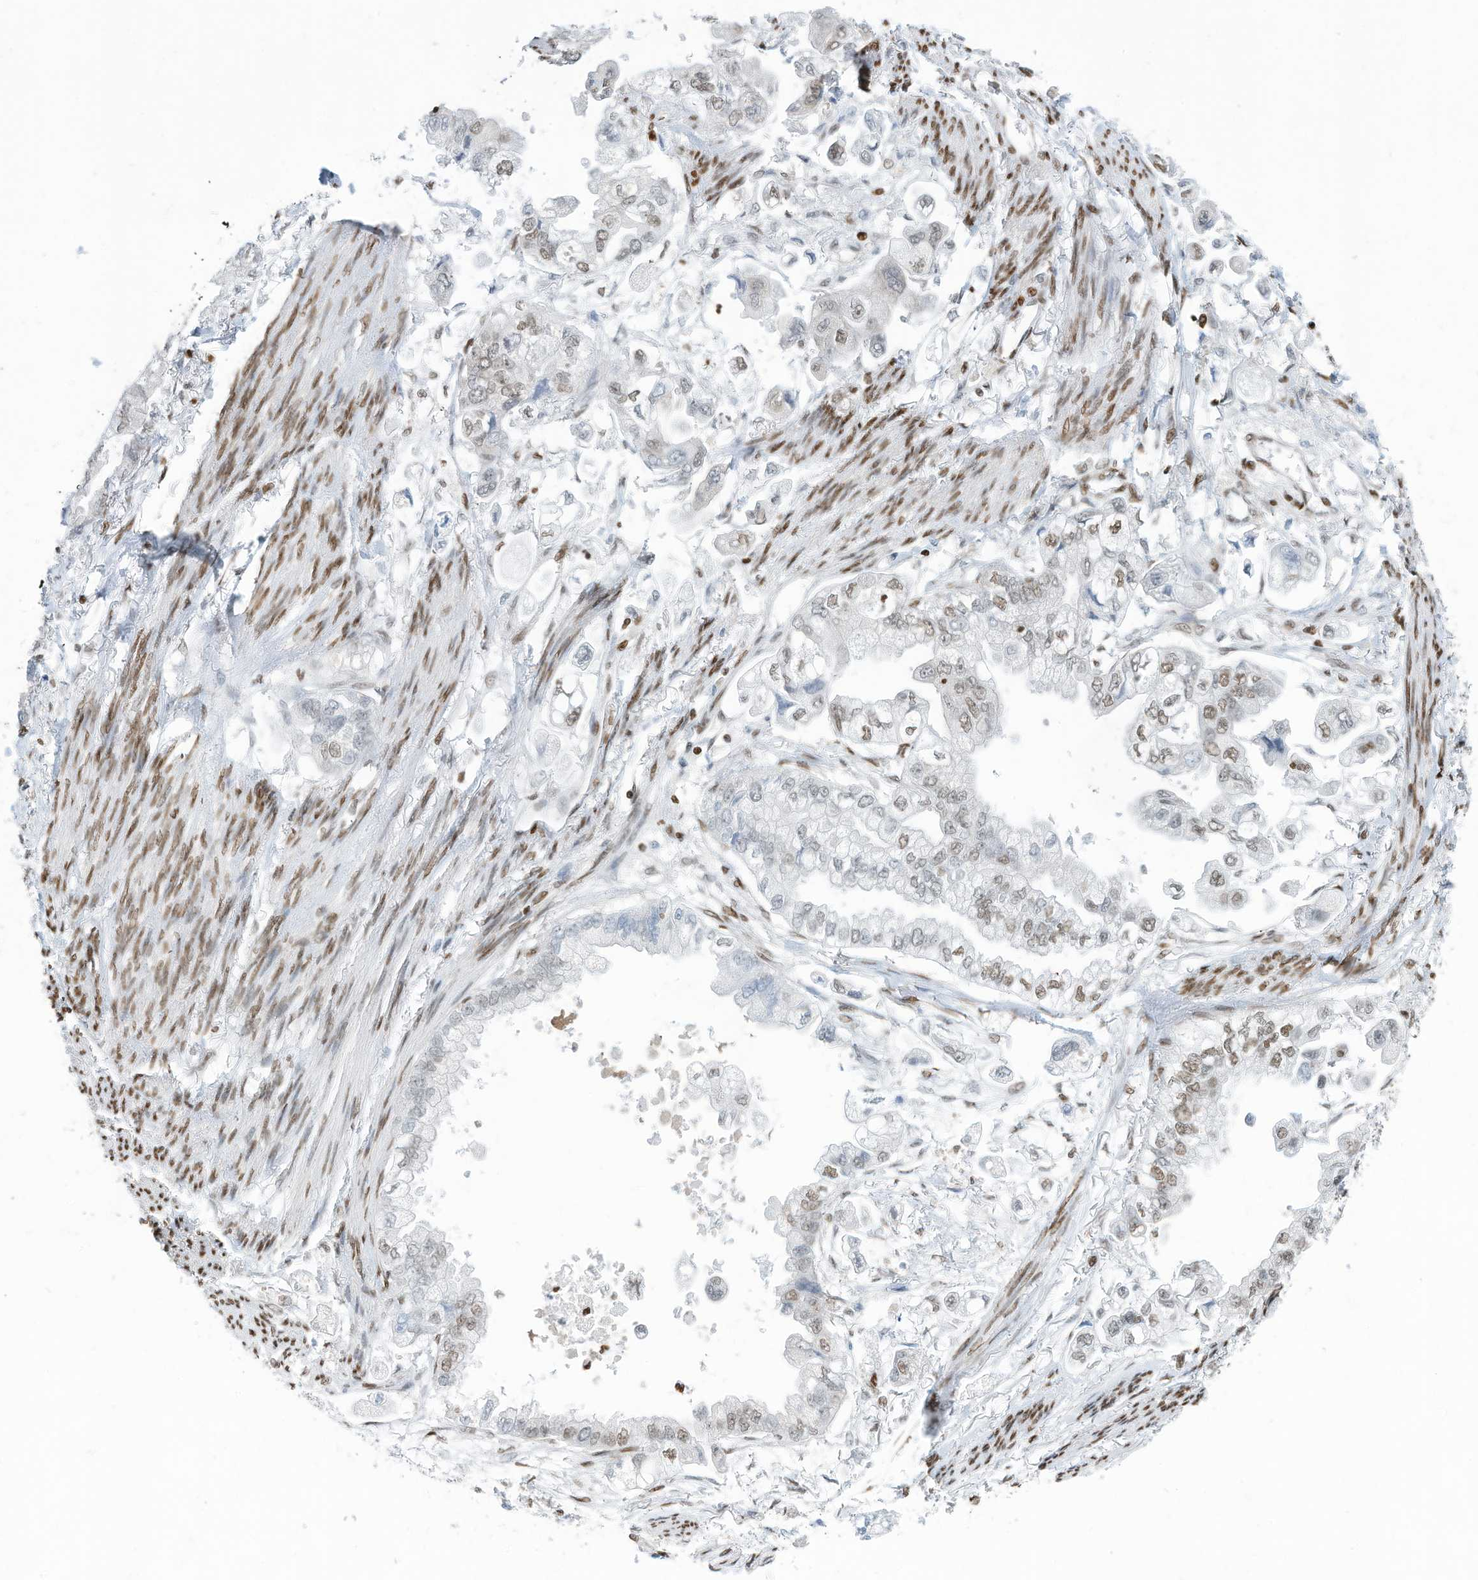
{"staining": {"intensity": "weak", "quantity": "25%-75%", "location": "nuclear"}, "tissue": "stomach cancer", "cell_type": "Tumor cells", "image_type": "cancer", "snomed": [{"axis": "morphology", "description": "Adenocarcinoma, NOS"}, {"axis": "topography", "description": "Stomach"}], "caption": "Weak nuclear protein staining is present in approximately 25%-75% of tumor cells in stomach adenocarcinoma.", "gene": "SARNP", "patient": {"sex": "male", "age": 62}}